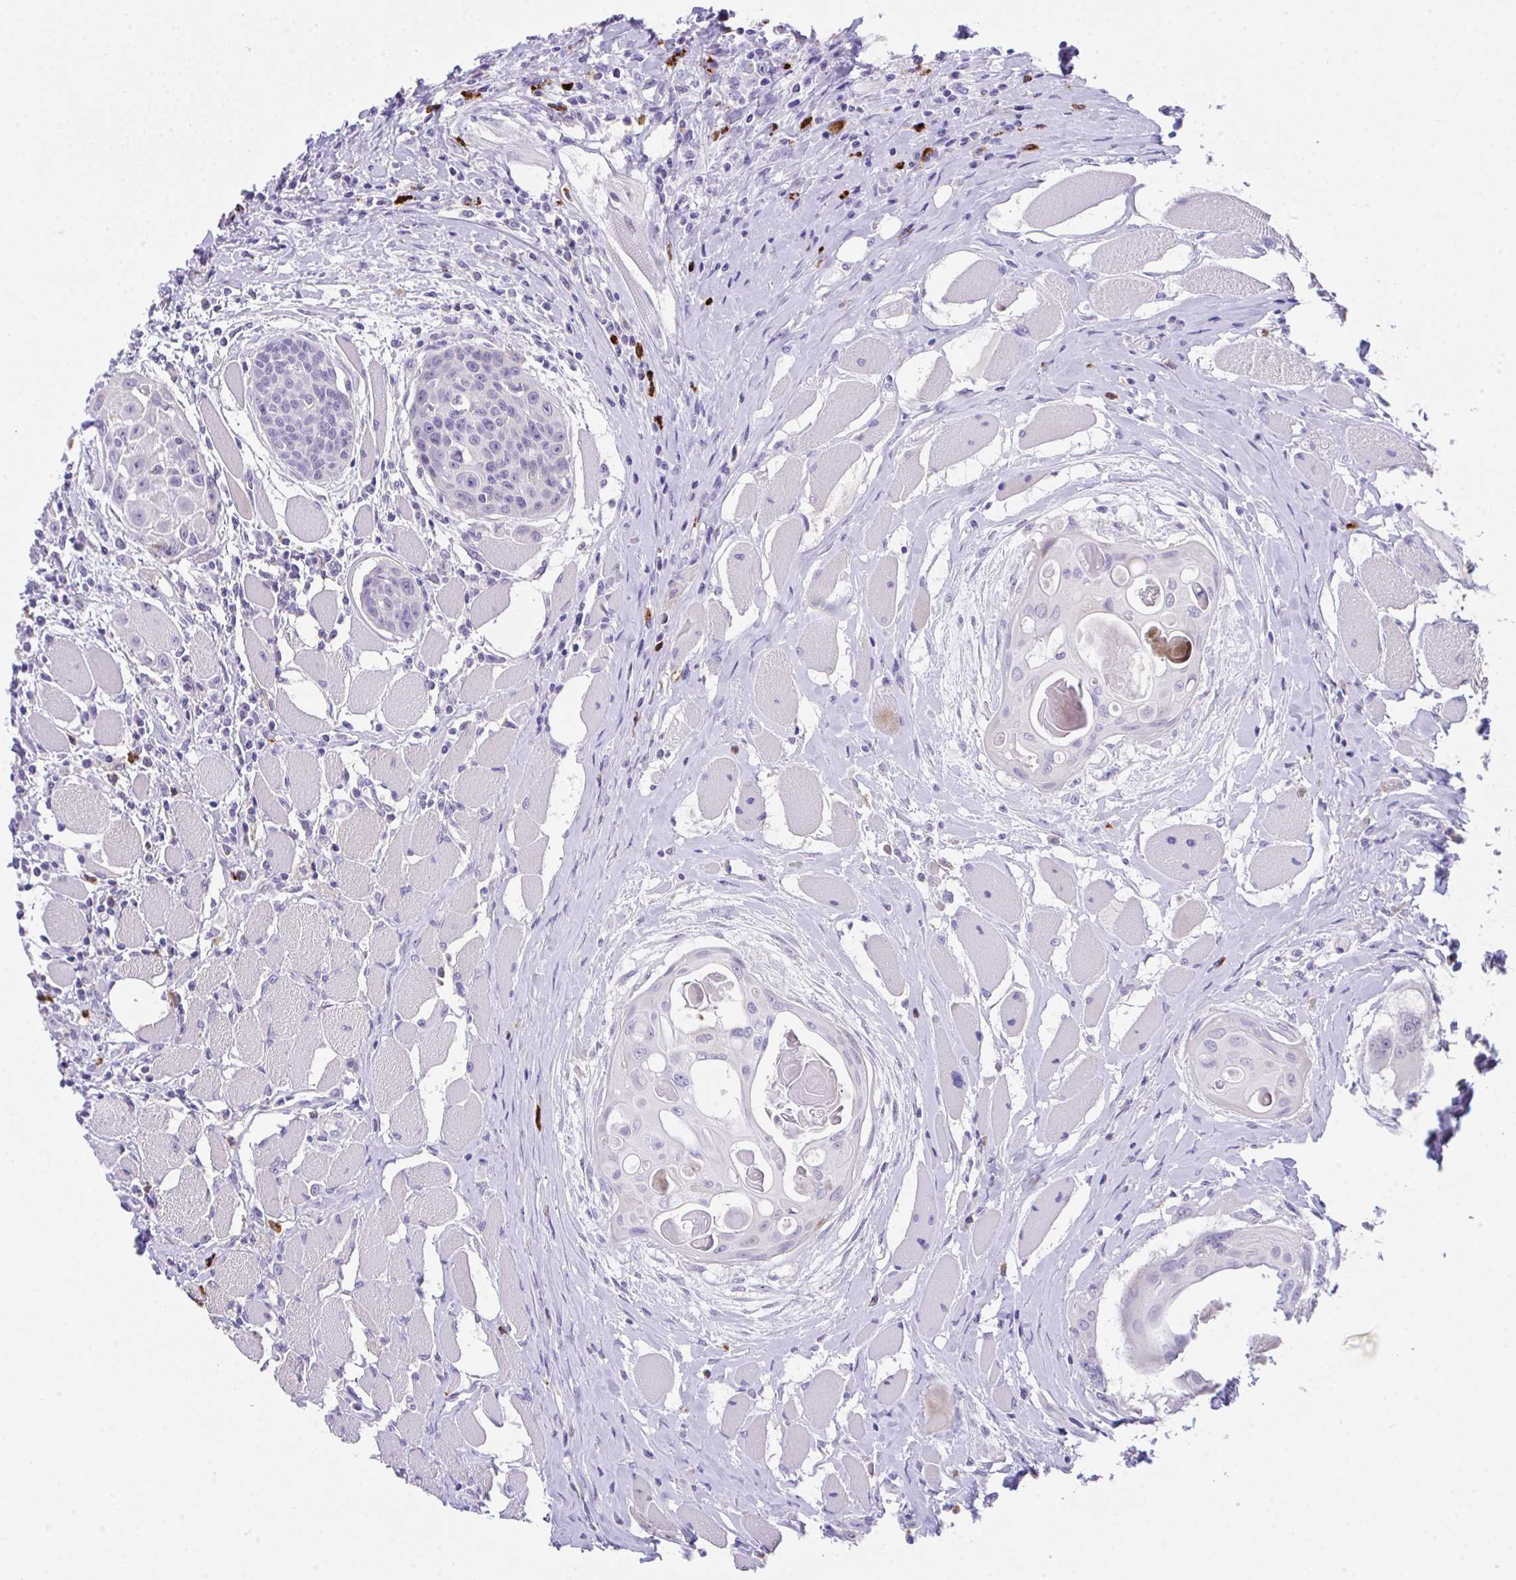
{"staining": {"intensity": "negative", "quantity": "none", "location": "none"}, "tissue": "head and neck cancer", "cell_type": "Tumor cells", "image_type": "cancer", "snomed": [{"axis": "morphology", "description": "Squamous cell carcinoma, NOS"}, {"axis": "topography", "description": "Head-Neck"}], "caption": "Protein analysis of head and neck cancer (squamous cell carcinoma) displays no significant staining in tumor cells.", "gene": "HOXB4", "patient": {"sex": "female", "age": 73}}